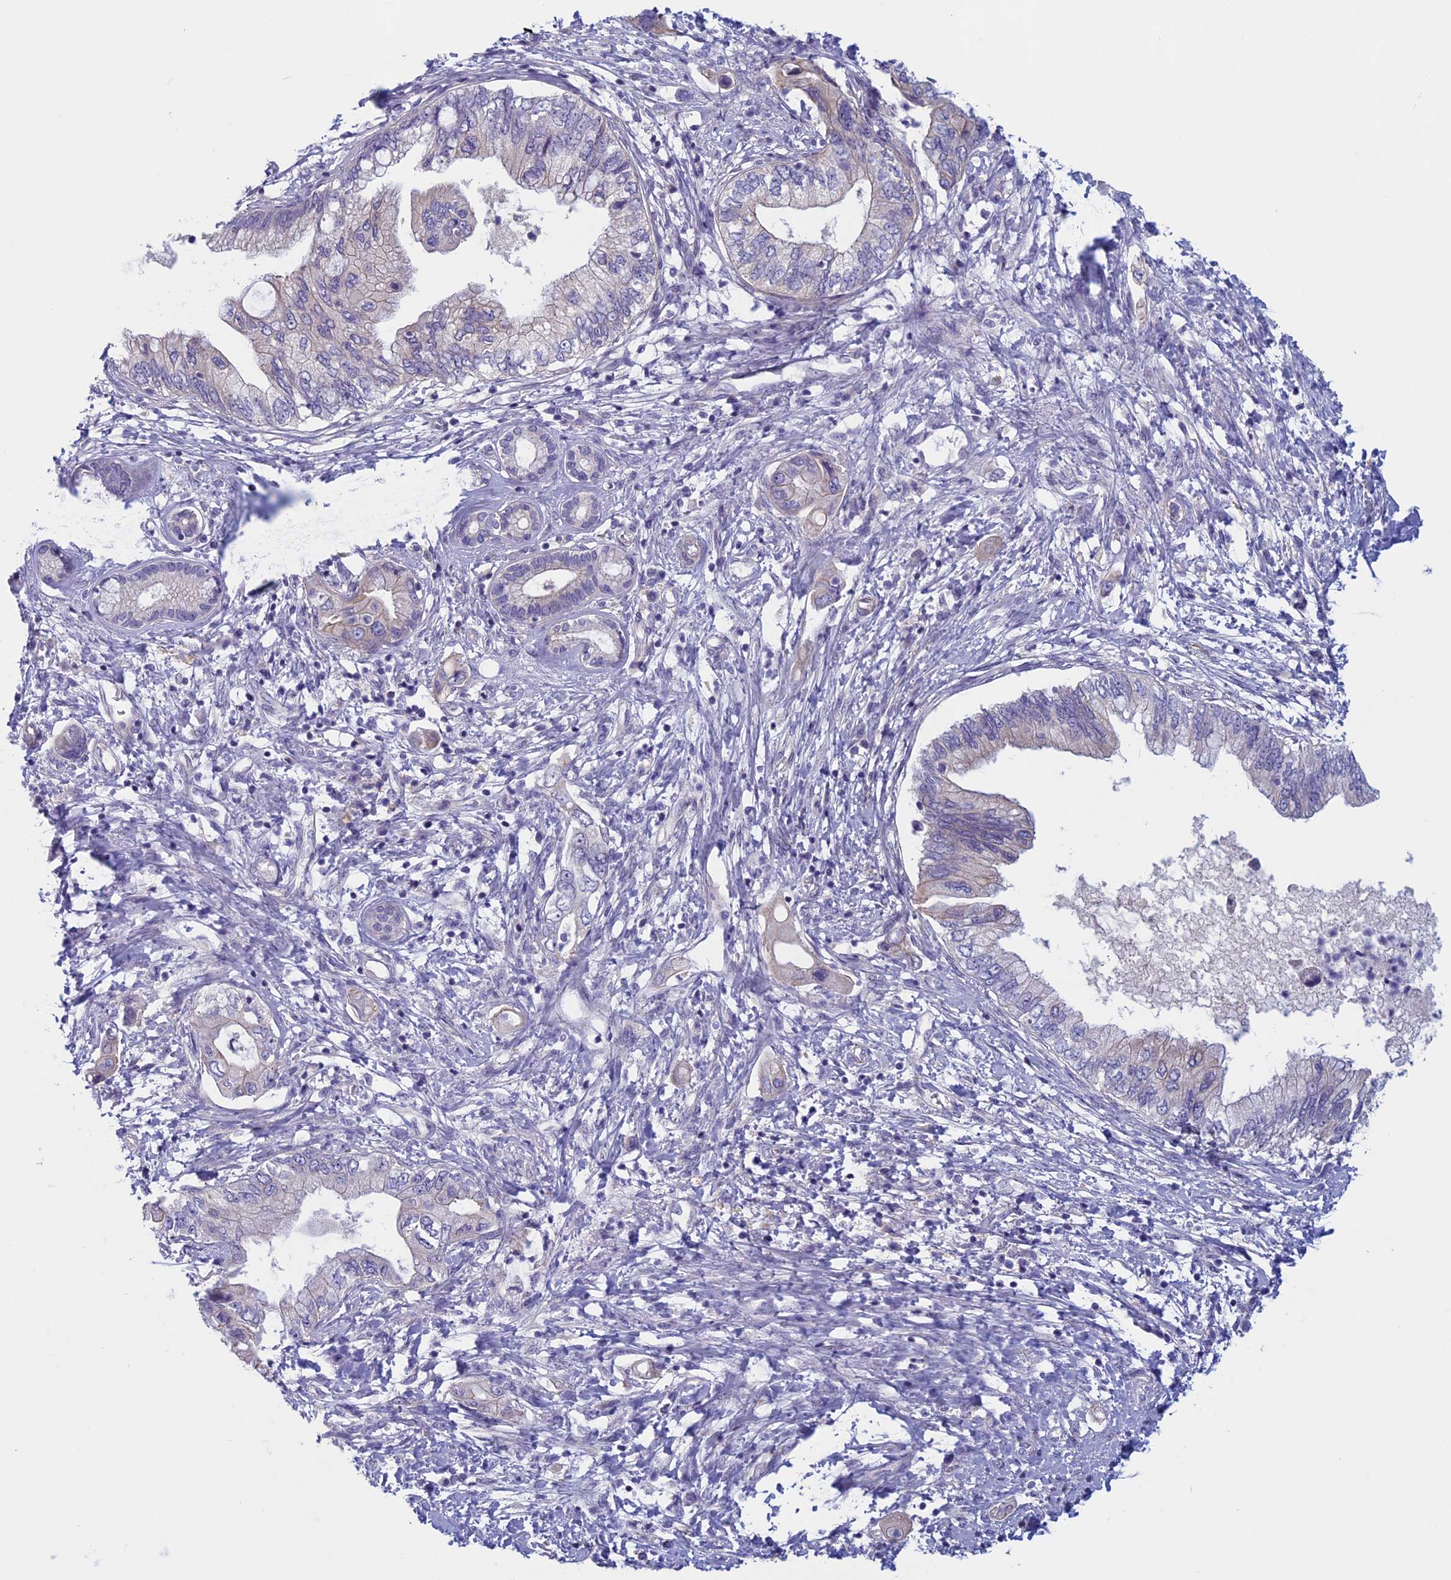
{"staining": {"intensity": "negative", "quantity": "none", "location": "none"}, "tissue": "pancreatic cancer", "cell_type": "Tumor cells", "image_type": "cancer", "snomed": [{"axis": "morphology", "description": "Adenocarcinoma, NOS"}, {"axis": "topography", "description": "Pancreas"}], "caption": "Micrograph shows no significant protein positivity in tumor cells of pancreatic cancer.", "gene": "CNOT6L", "patient": {"sex": "female", "age": 73}}